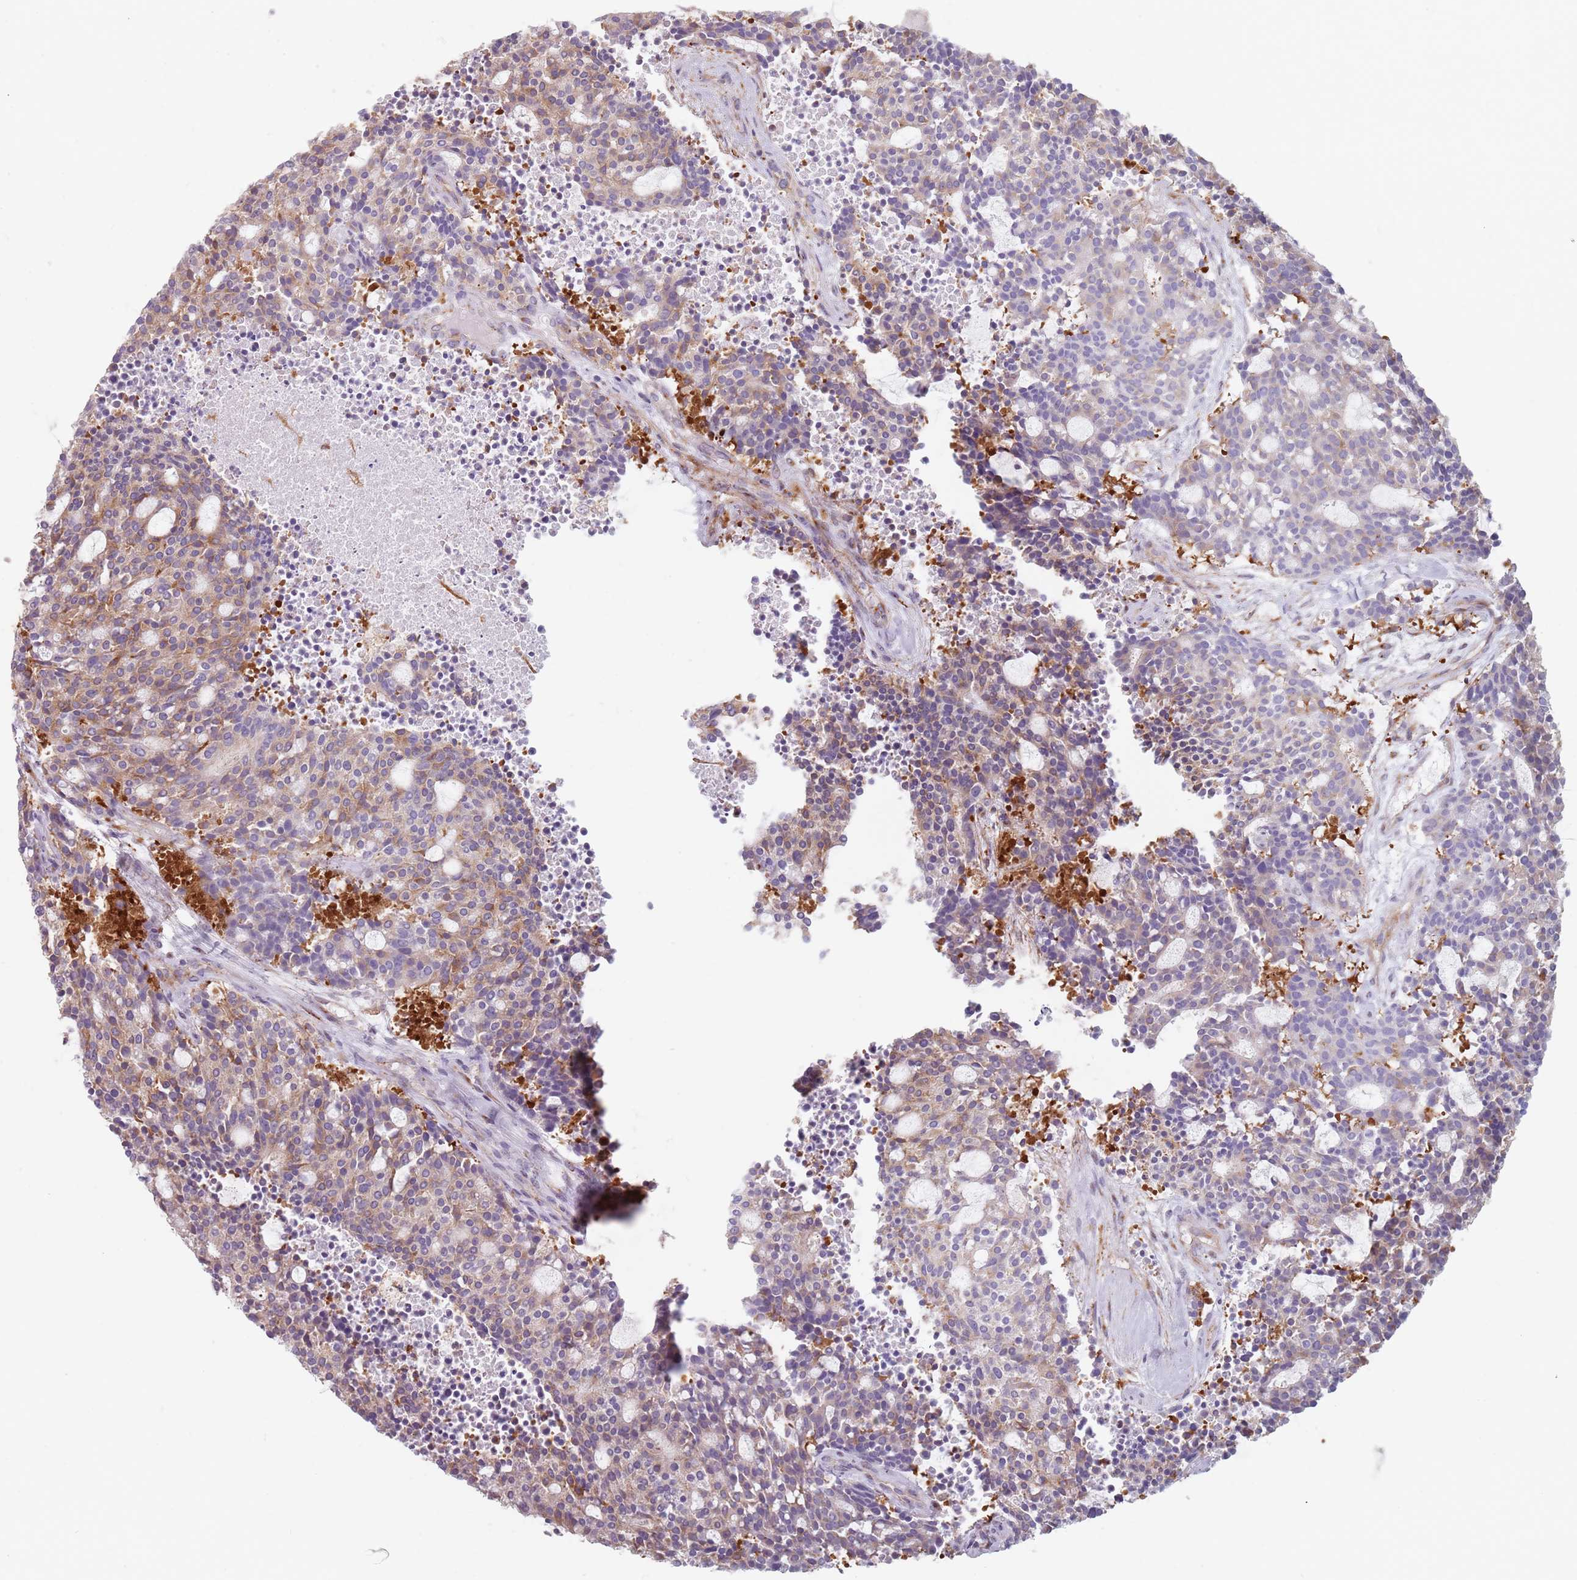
{"staining": {"intensity": "weak", "quantity": "<25%", "location": "cytoplasmic/membranous"}, "tissue": "carcinoid", "cell_type": "Tumor cells", "image_type": "cancer", "snomed": [{"axis": "morphology", "description": "Carcinoid, malignant, NOS"}, {"axis": "topography", "description": "Pancreas"}], "caption": "Image shows no significant protein staining in tumor cells of carcinoid (malignant).", "gene": "TPD52L2", "patient": {"sex": "female", "age": 54}}